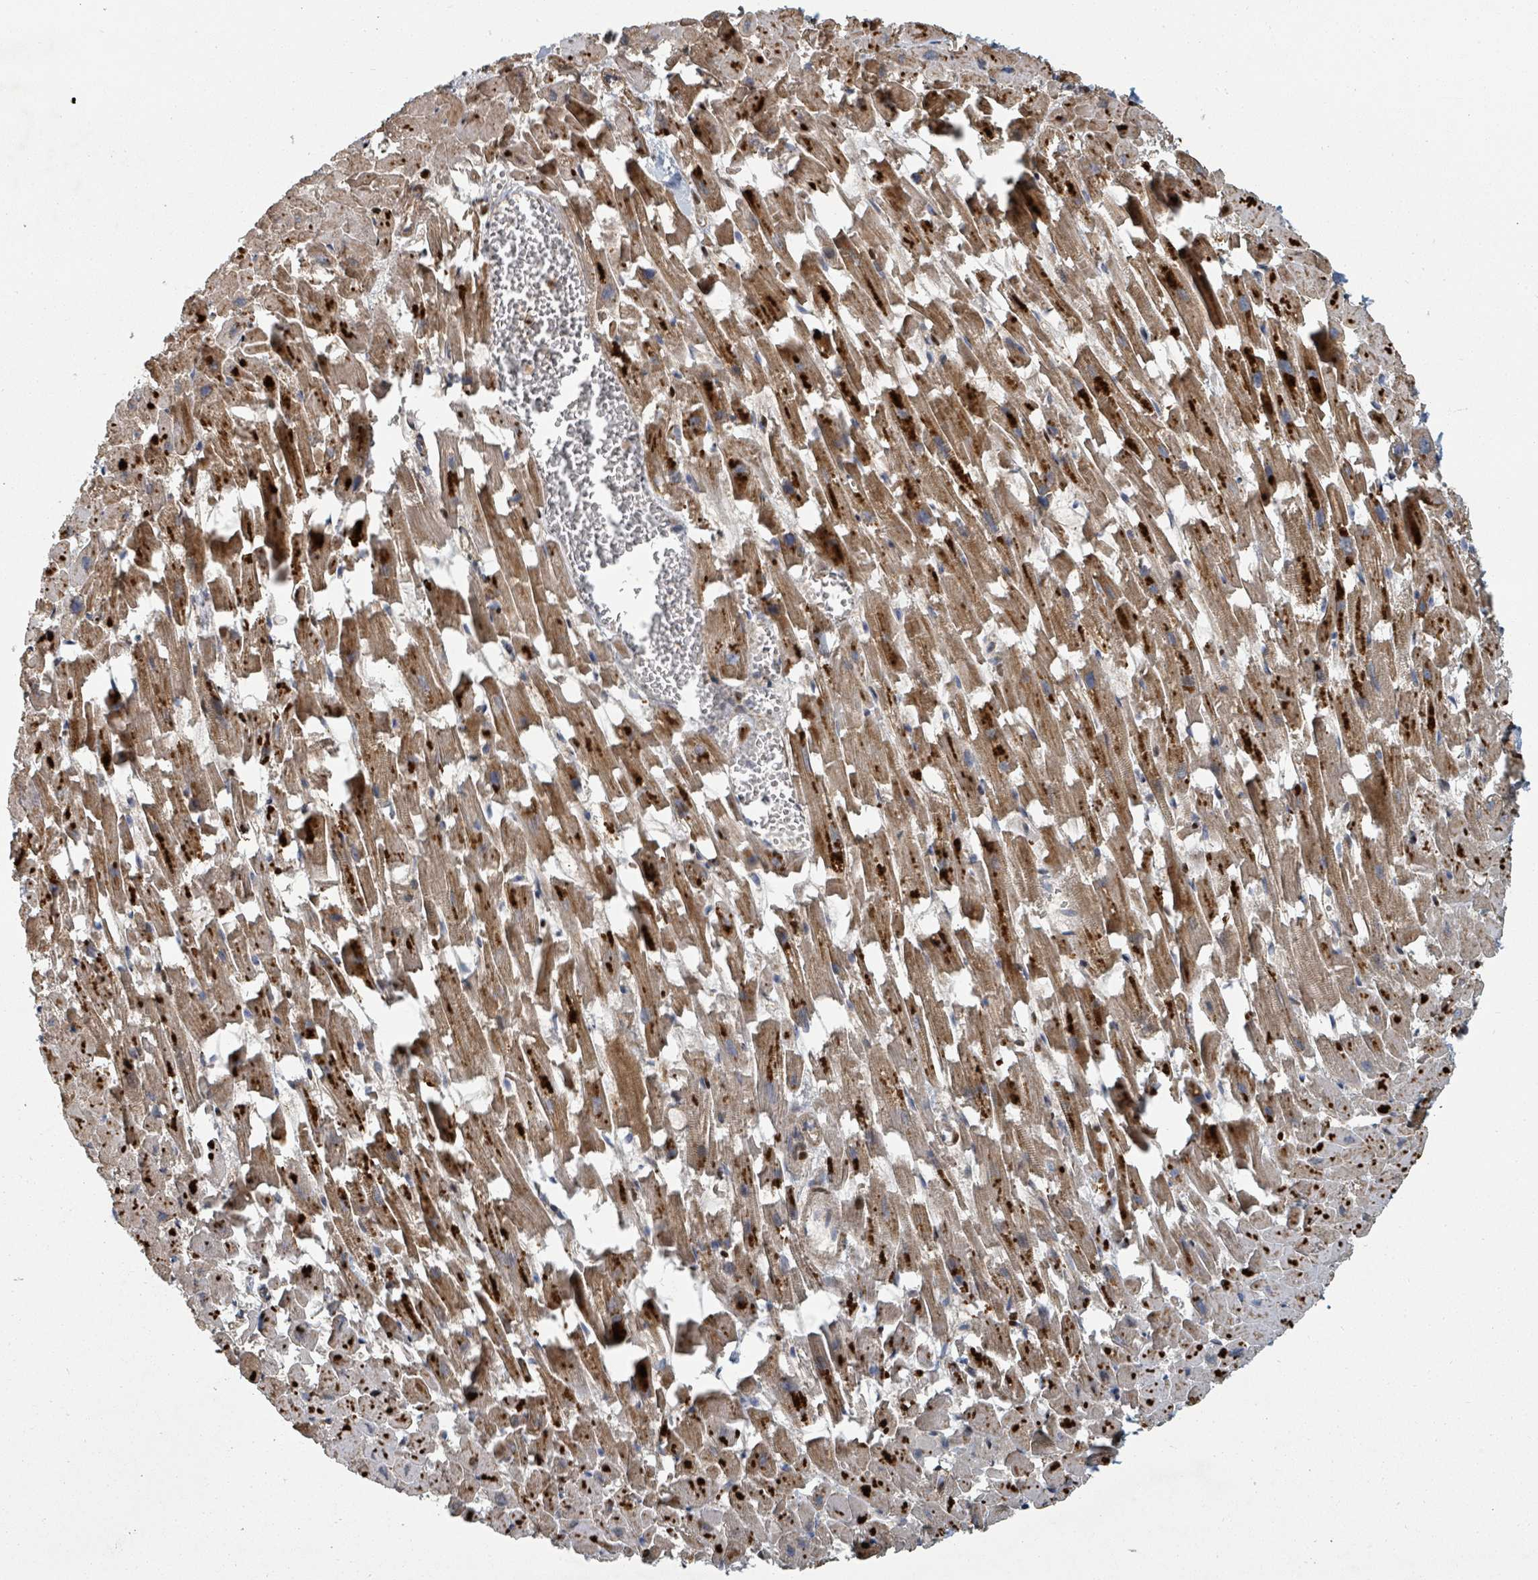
{"staining": {"intensity": "strong", "quantity": "25%-75%", "location": "cytoplasmic/membranous"}, "tissue": "heart muscle", "cell_type": "Cardiomyocytes", "image_type": "normal", "snomed": [{"axis": "morphology", "description": "Normal tissue, NOS"}, {"axis": "topography", "description": "Heart"}], "caption": "Immunohistochemistry (DAB (3,3'-diaminobenzidine)) staining of unremarkable human heart muscle displays strong cytoplasmic/membranous protein expression in approximately 25%-75% of cardiomyocytes.", "gene": "DPM1", "patient": {"sex": "female", "age": 64}}